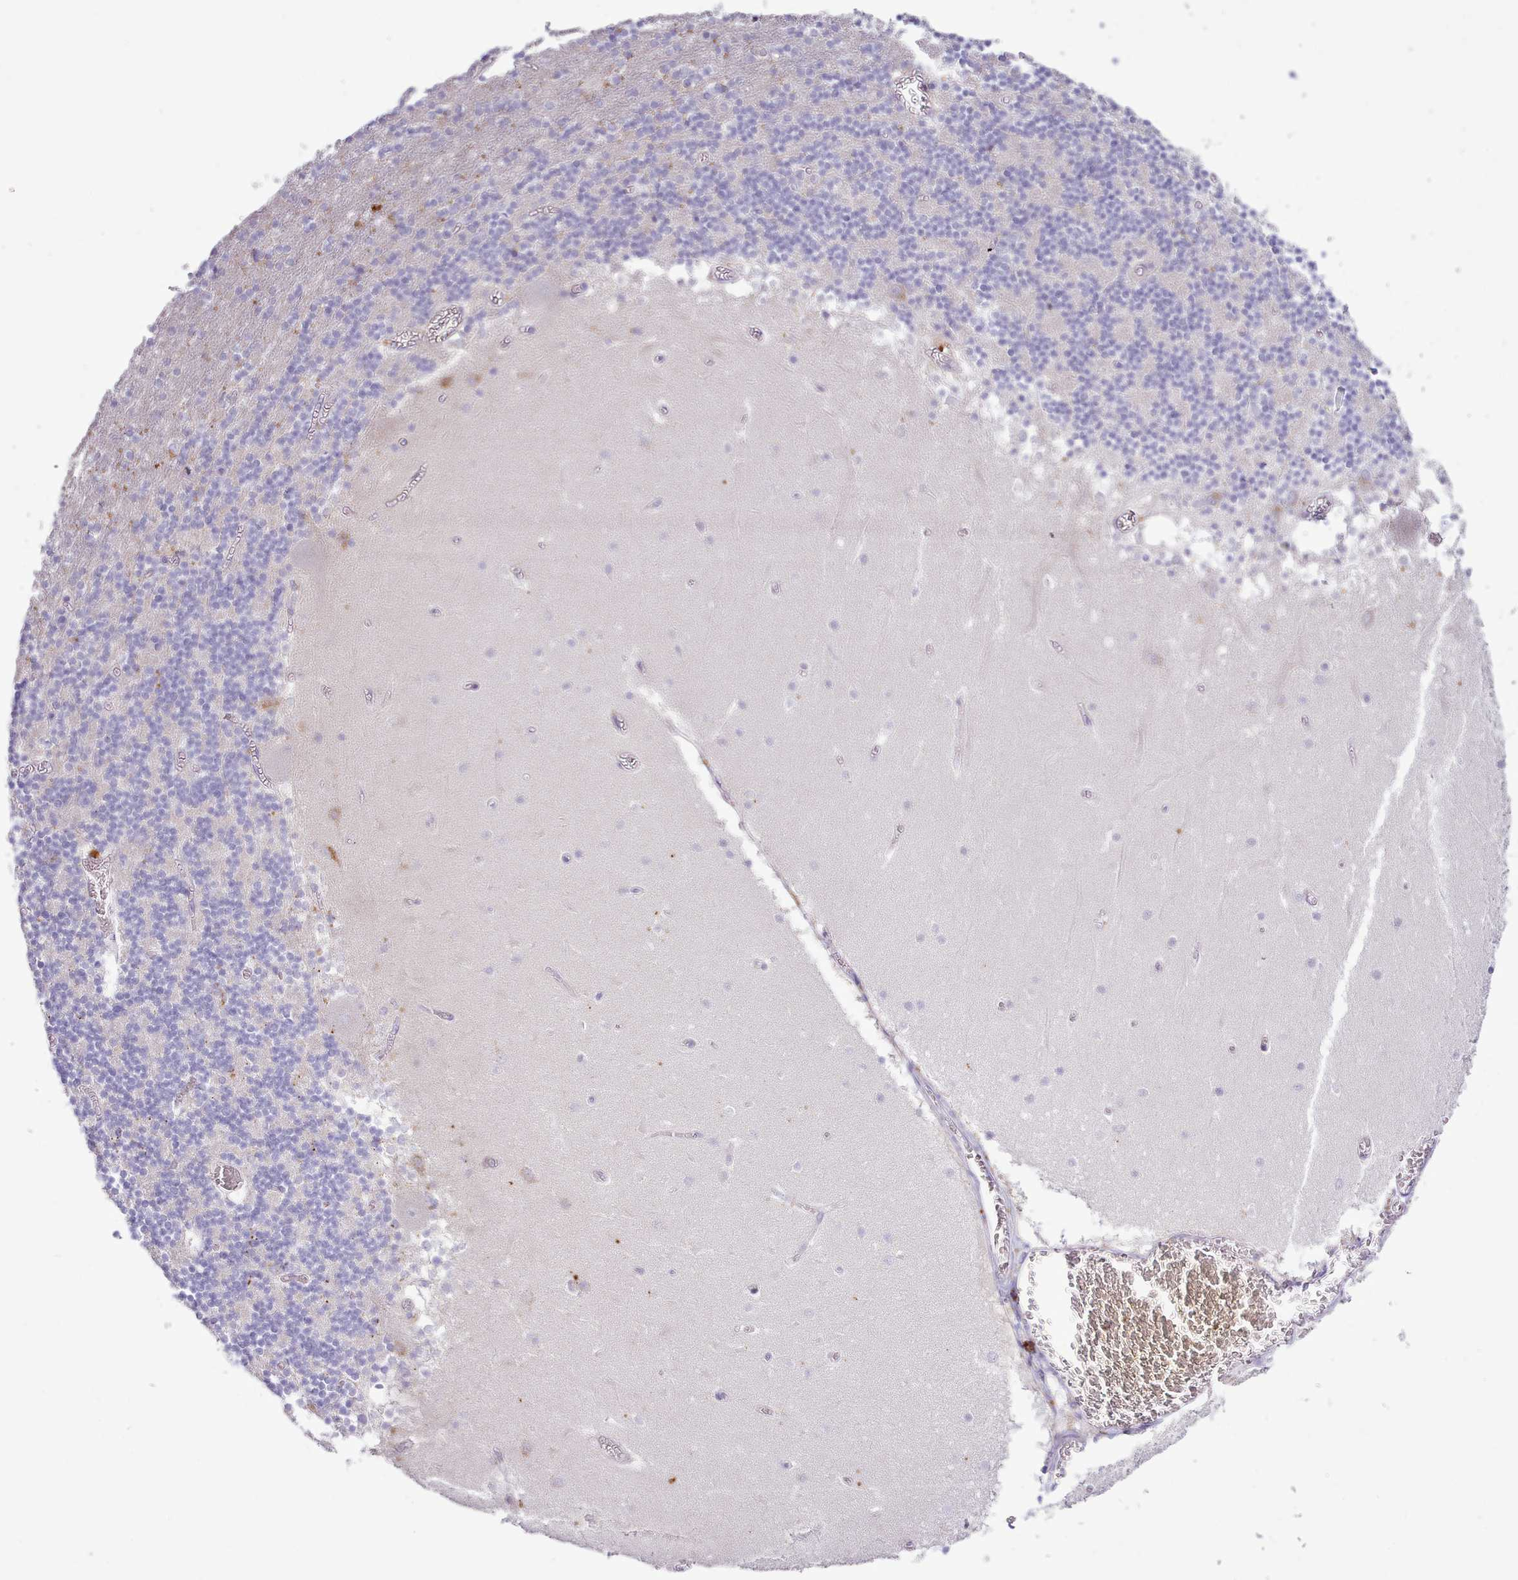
{"staining": {"intensity": "negative", "quantity": "none", "location": "none"}, "tissue": "cerebellum", "cell_type": "Cells in granular layer", "image_type": "normal", "snomed": [{"axis": "morphology", "description": "Normal tissue, NOS"}, {"axis": "topography", "description": "Cerebellum"}], "caption": "An immunohistochemistry photomicrograph of unremarkable cerebellum is shown. There is no staining in cells in granular layer of cerebellum. Nuclei are stained in blue.", "gene": "SRD5A1", "patient": {"sex": "female", "age": 28}}